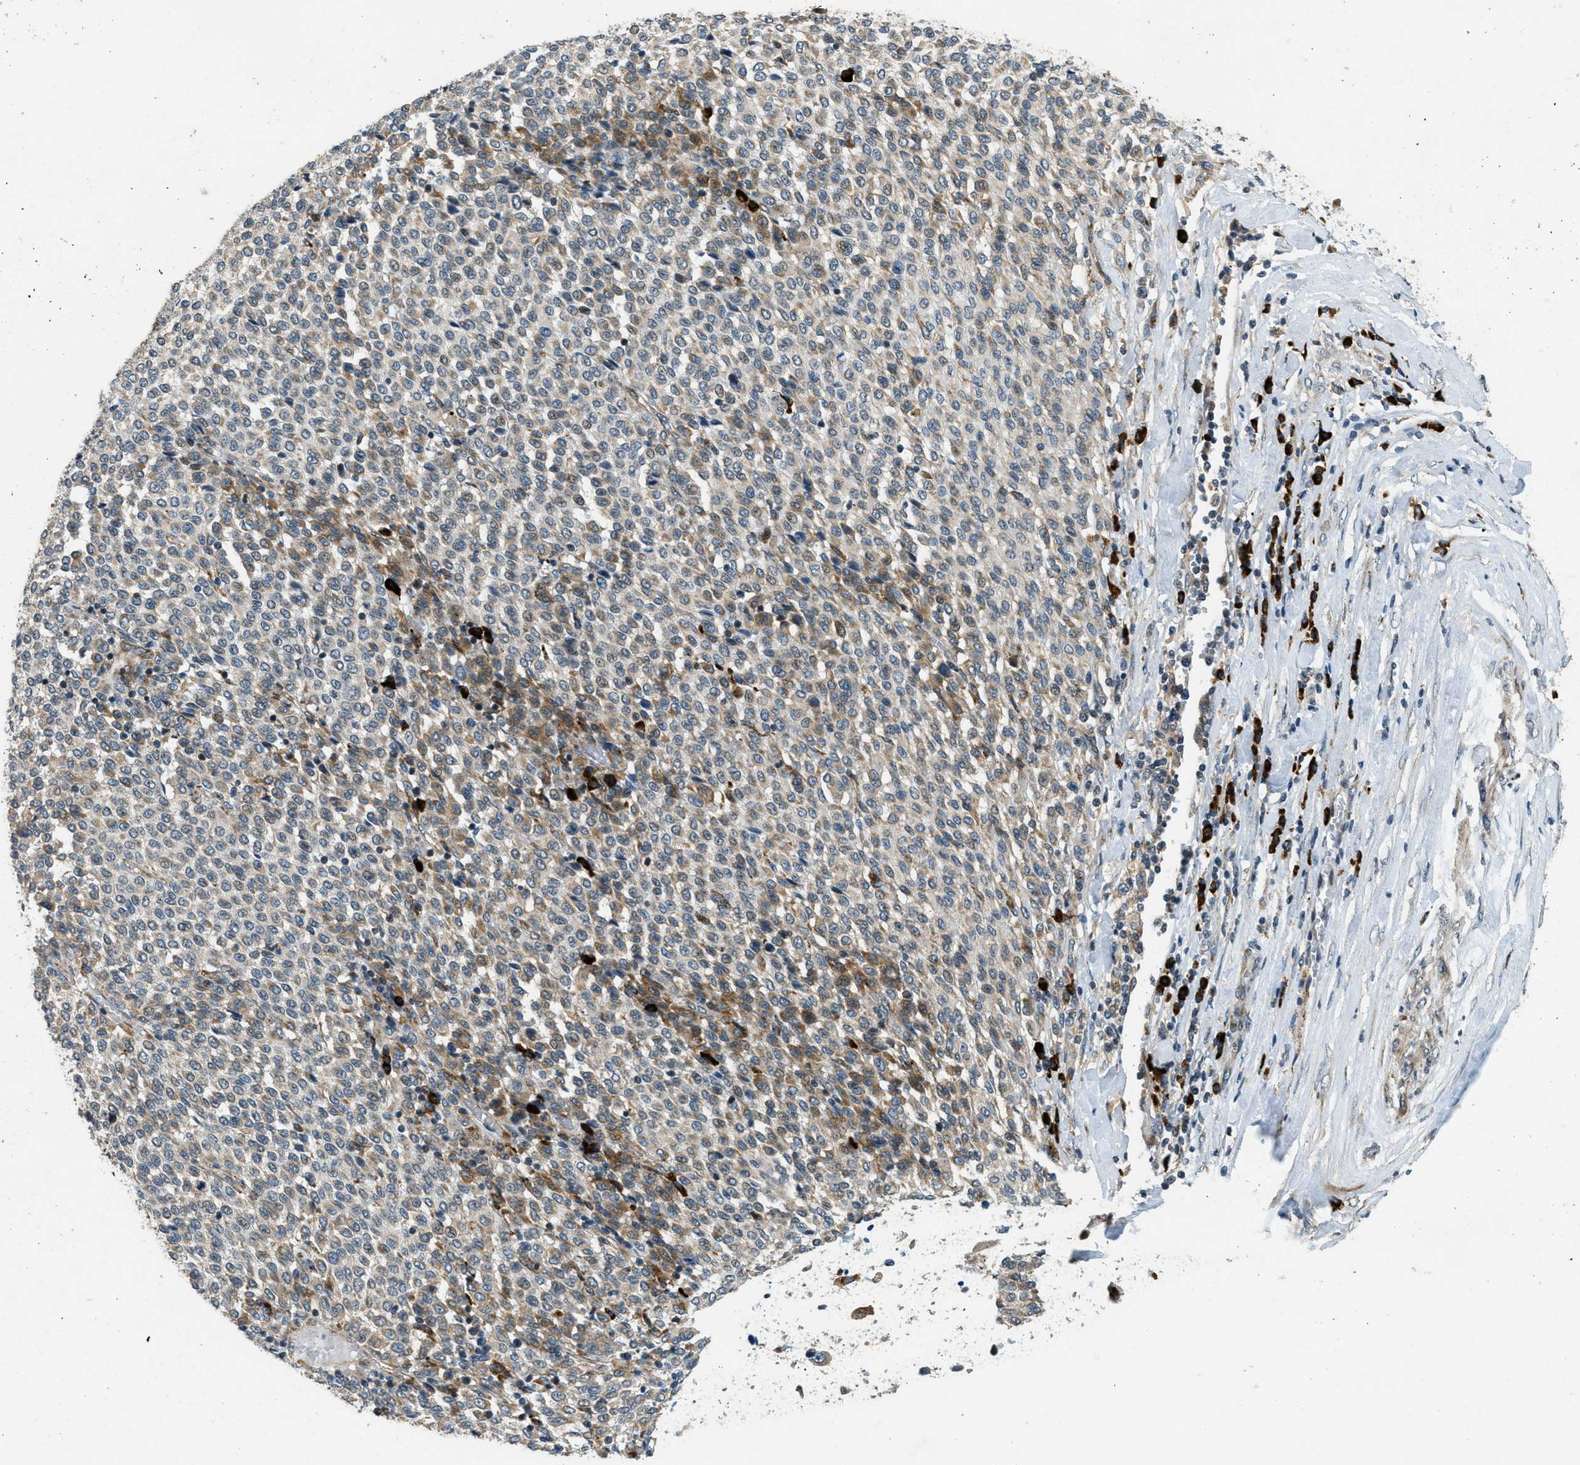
{"staining": {"intensity": "moderate", "quantity": "<25%", "location": "cytoplasmic/membranous"}, "tissue": "melanoma", "cell_type": "Tumor cells", "image_type": "cancer", "snomed": [{"axis": "morphology", "description": "Malignant melanoma, Metastatic site"}, {"axis": "topography", "description": "Pancreas"}], "caption": "Immunohistochemical staining of human malignant melanoma (metastatic site) shows low levels of moderate cytoplasmic/membranous protein expression in approximately <25% of tumor cells.", "gene": "HERC2", "patient": {"sex": "female", "age": 30}}